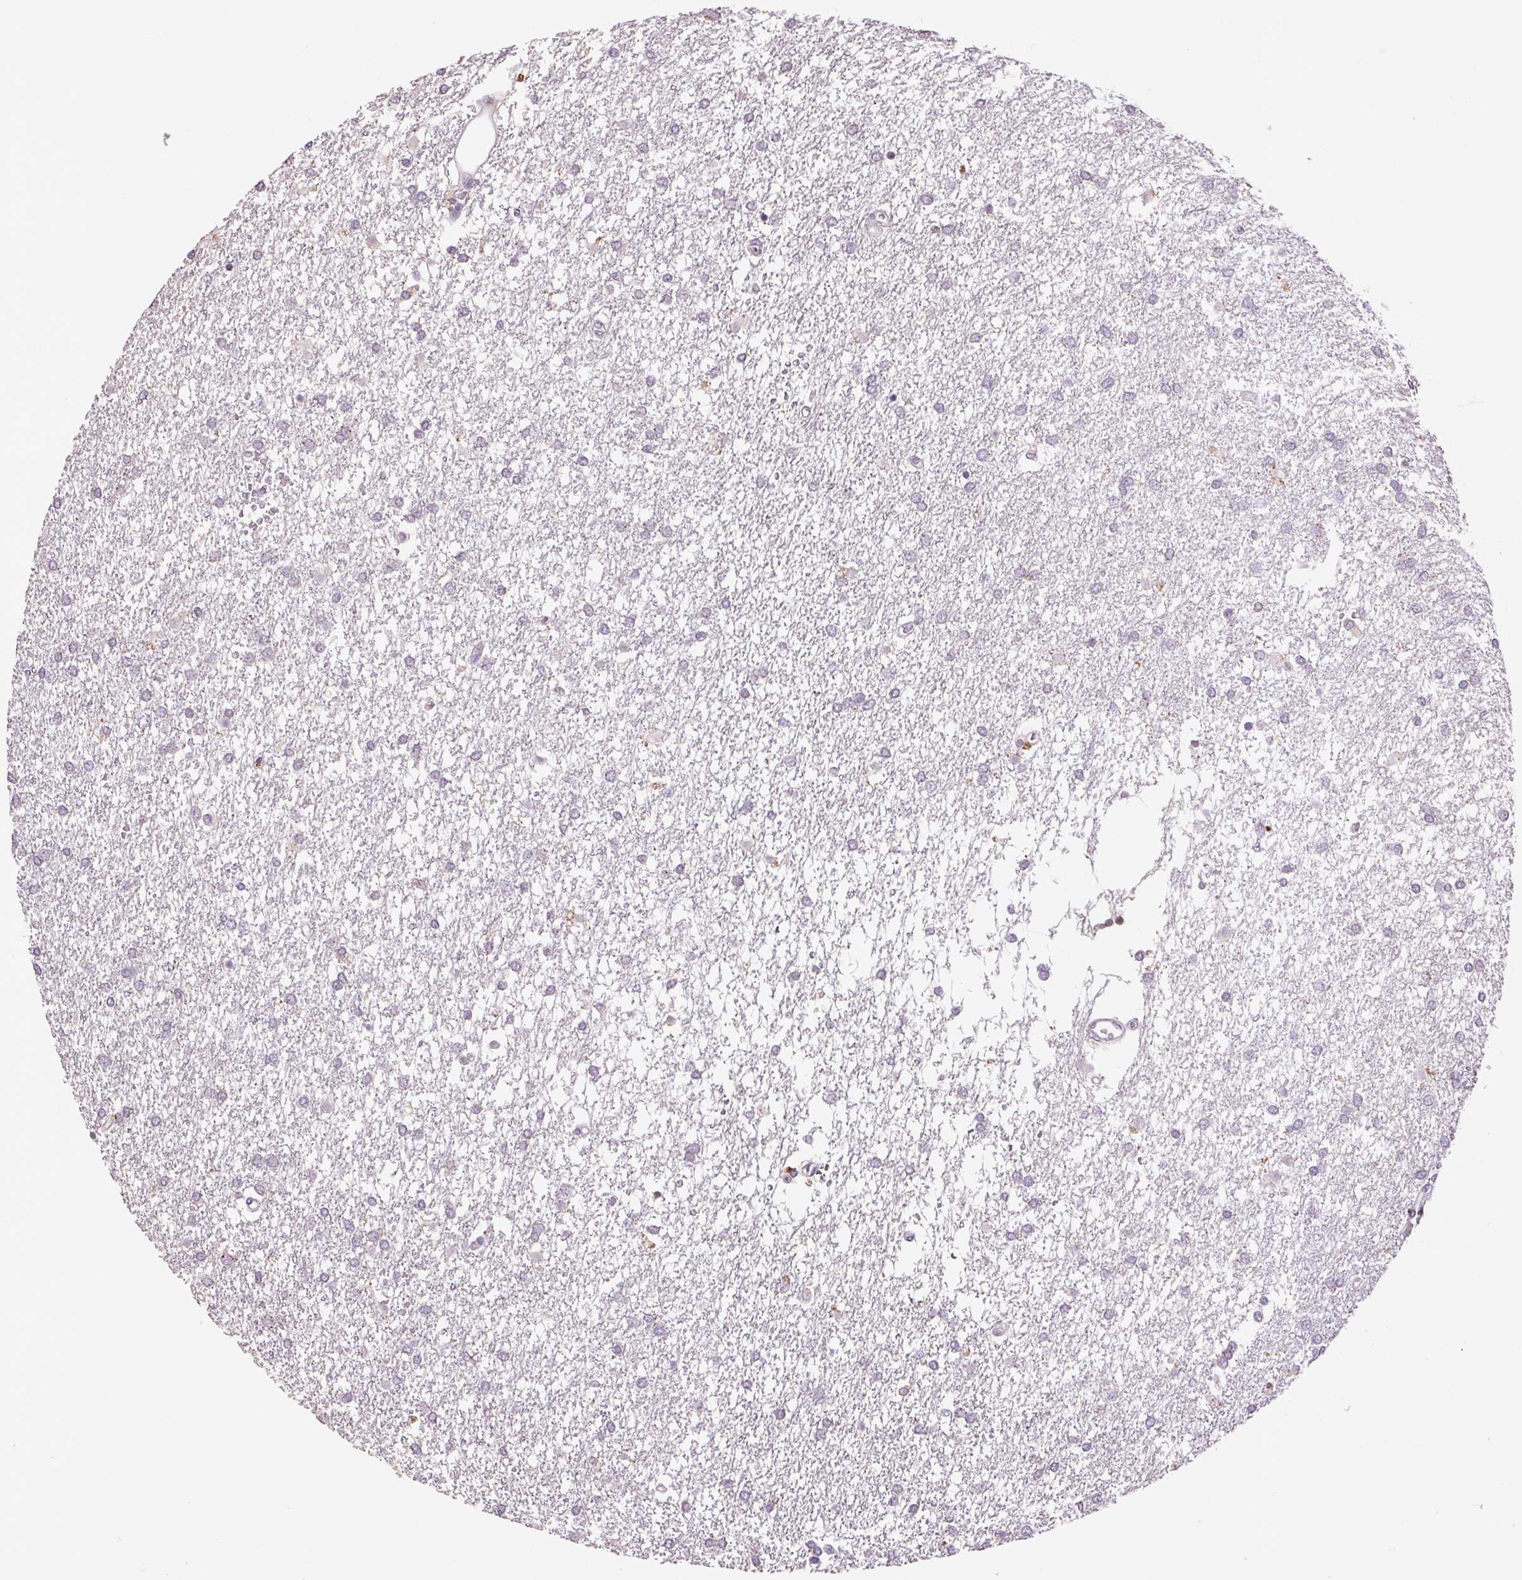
{"staining": {"intensity": "negative", "quantity": "none", "location": "none"}, "tissue": "glioma", "cell_type": "Tumor cells", "image_type": "cancer", "snomed": [{"axis": "morphology", "description": "Glioma, malignant, High grade"}, {"axis": "topography", "description": "Brain"}], "caption": "Photomicrograph shows no protein positivity in tumor cells of malignant high-grade glioma tissue.", "gene": "FNDC7", "patient": {"sex": "female", "age": 61}}